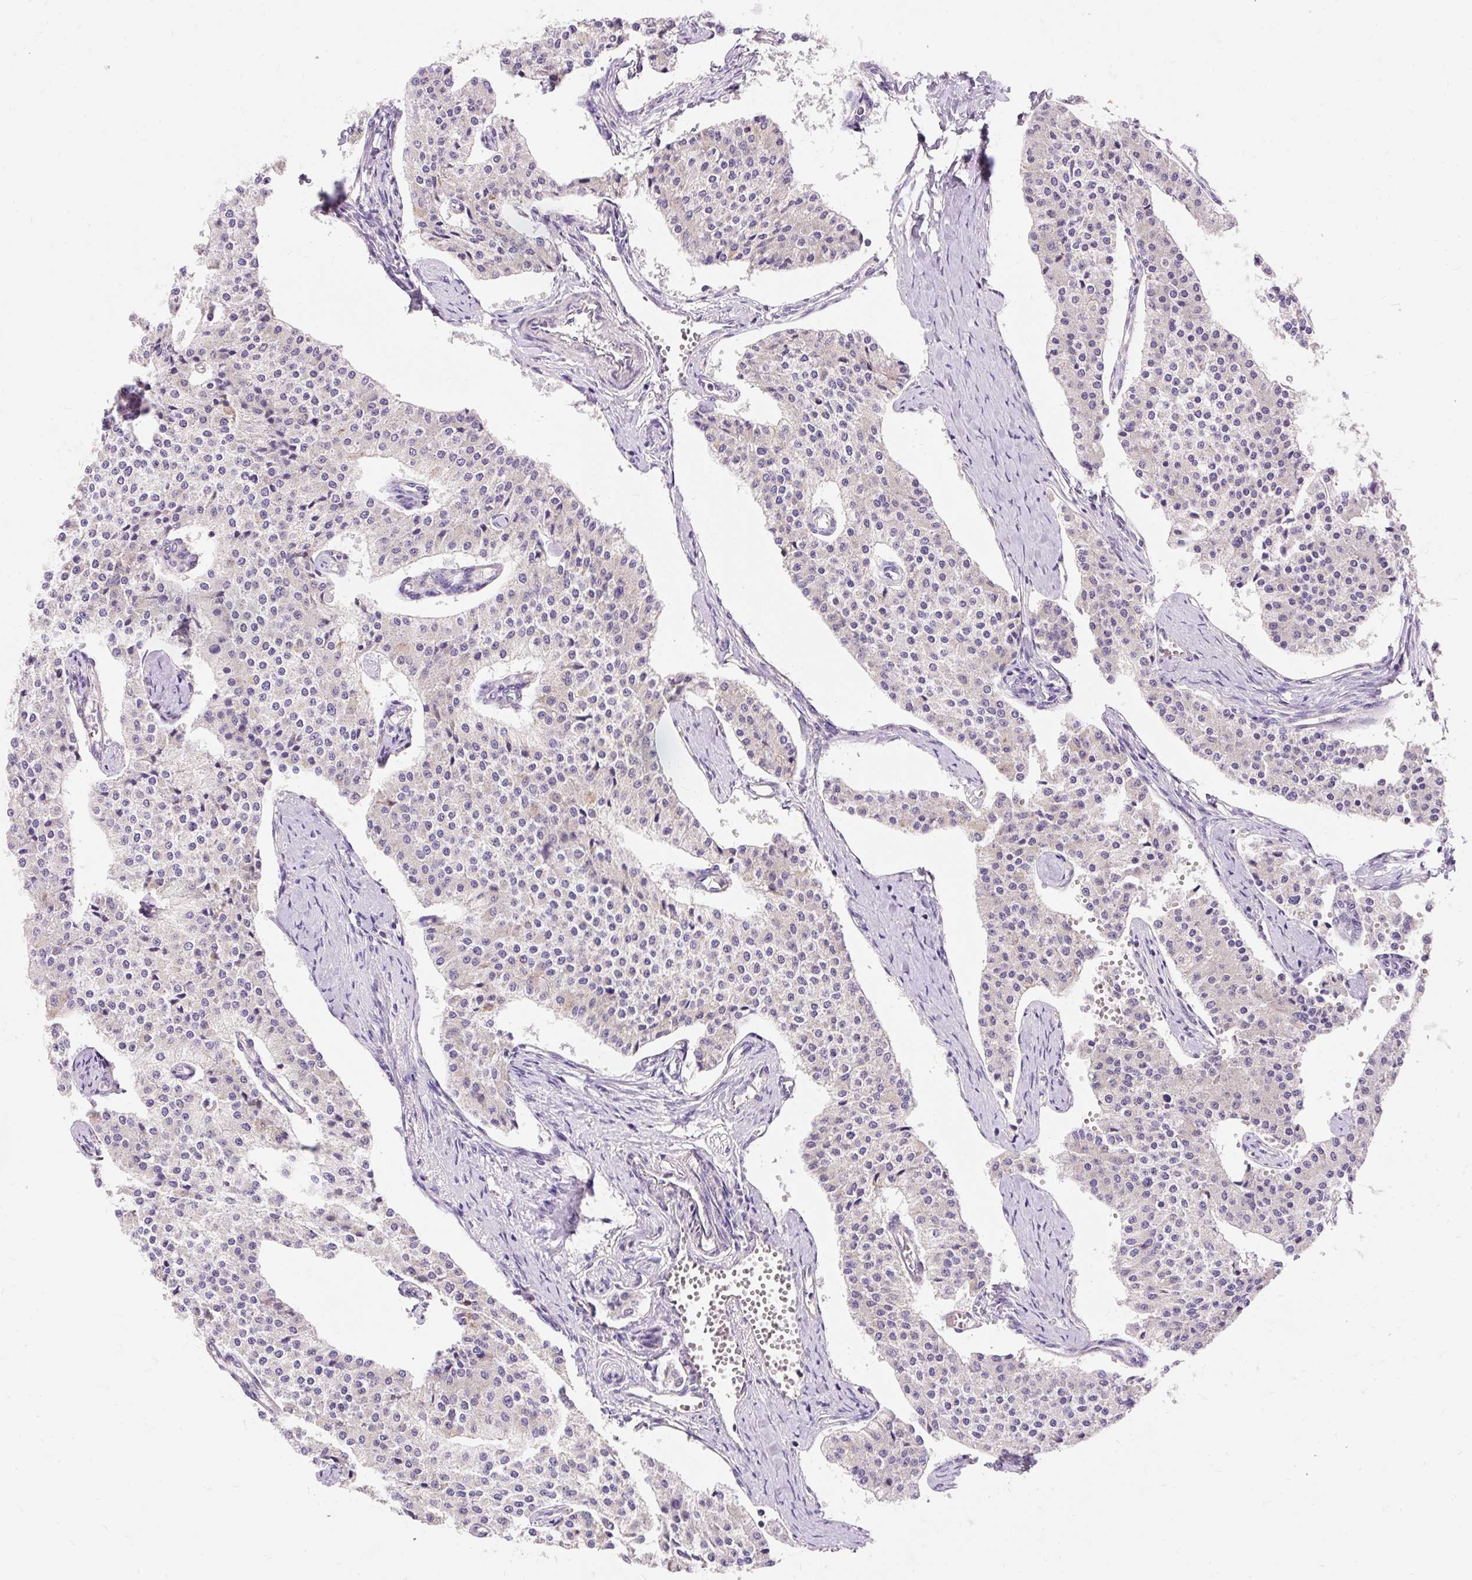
{"staining": {"intensity": "weak", "quantity": "<25%", "location": "cytoplasmic/membranous"}, "tissue": "carcinoid", "cell_type": "Tumor cells", "image_type": "cancer", "snomed": [{"axis": "morphology", "description": "Carcinoid, malignant, NOS"}, {"axis": "topography", "description": "Colon"}], "caption": "Carcinoid was stained to show a protein in brown. There is no significant expression in tumor cells. (DAB (3,3'-diaminobenzidine) immunohistochemistry (IHC) visualized using brightfield microscopy, high magnification).", "gene": "PMAIP1", "patient": {"sex": "female", "age": 52}}